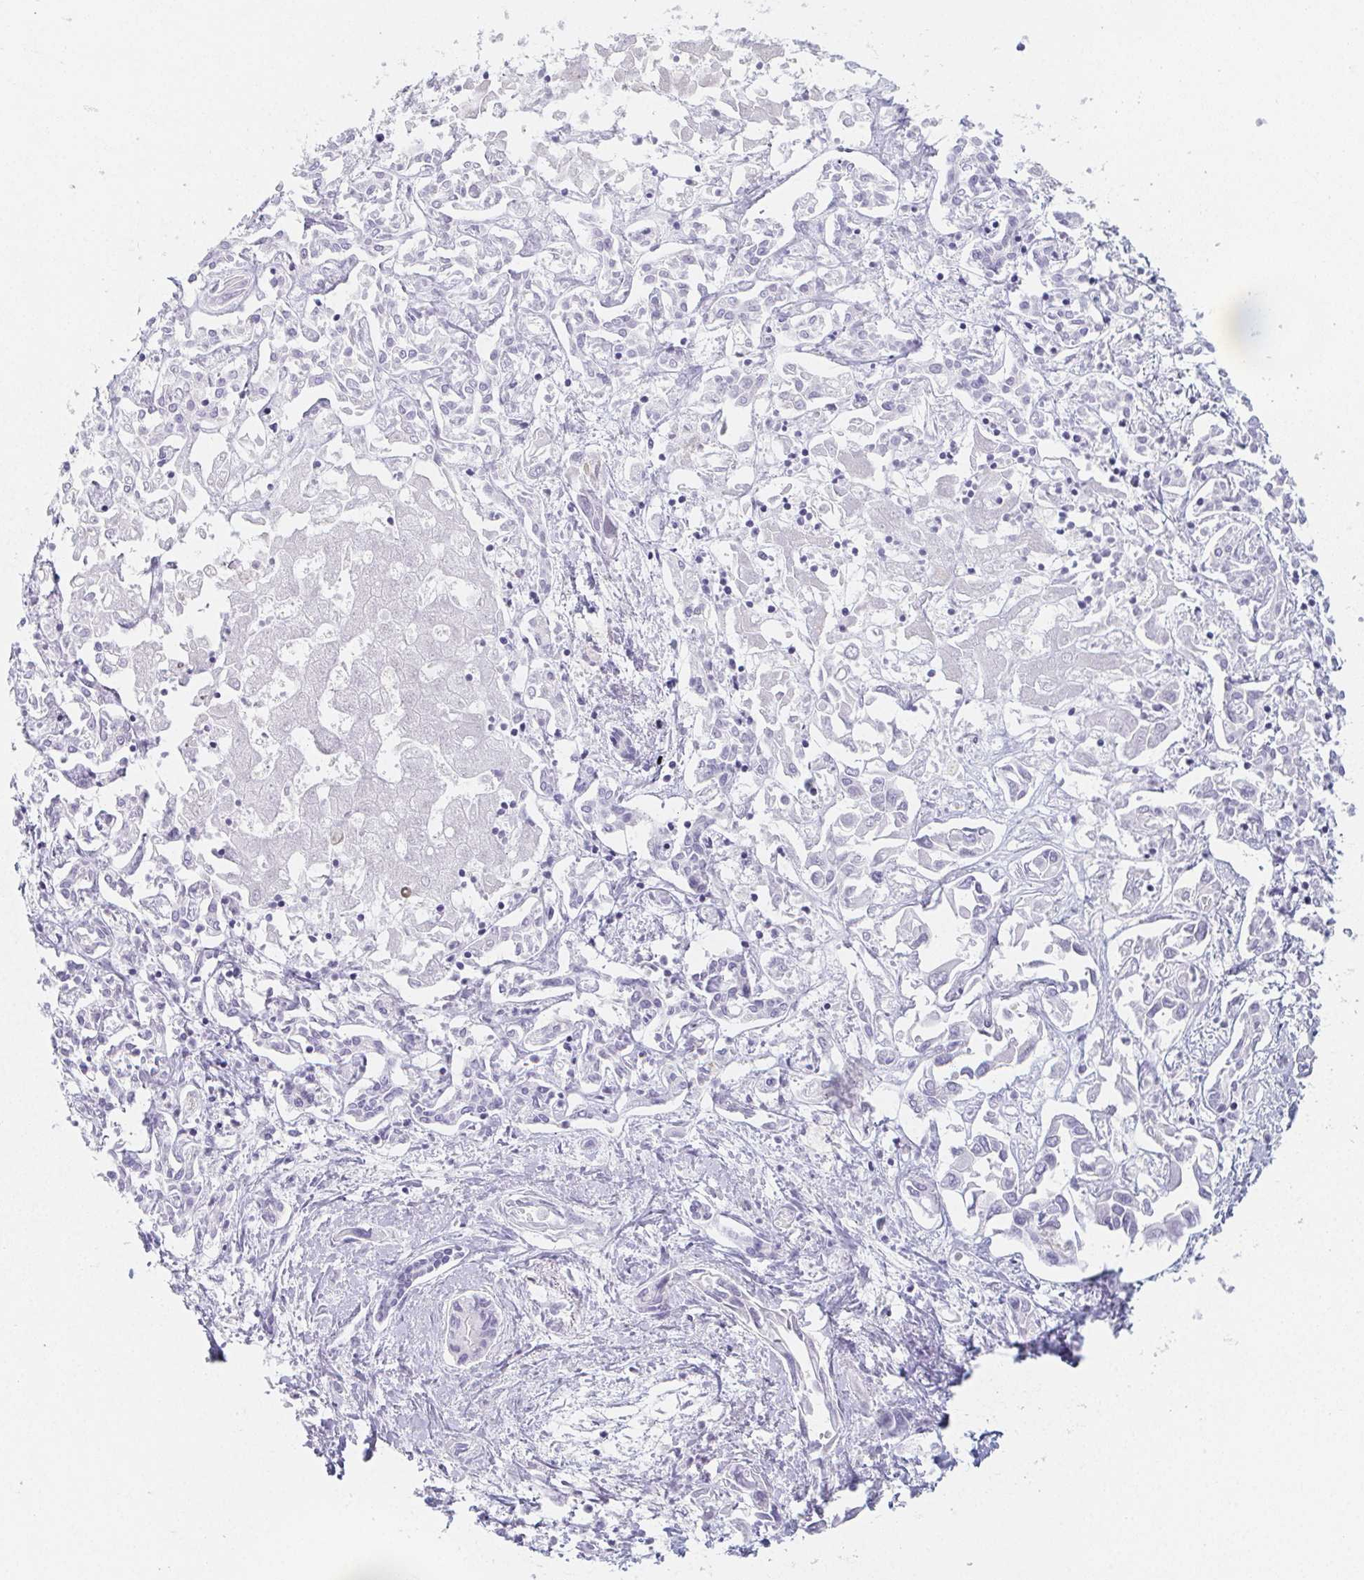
{"staining": {"intensity": "negative", "quantity": "none", "location": "none"}, "tissue": "liver cancer", "cell_type": "Tumor cells", "image_type": "cancer", "snomed": [{"axis": "morphology", "description": "Cholangiocarcinoma"}, {"axis": "topography", "description": "Liver"}], "caption": "Tumor cells are negative for brown protein staining in liver cancer.", "gene": "HRC", "patient": {"sex": "female", "age": 64}}